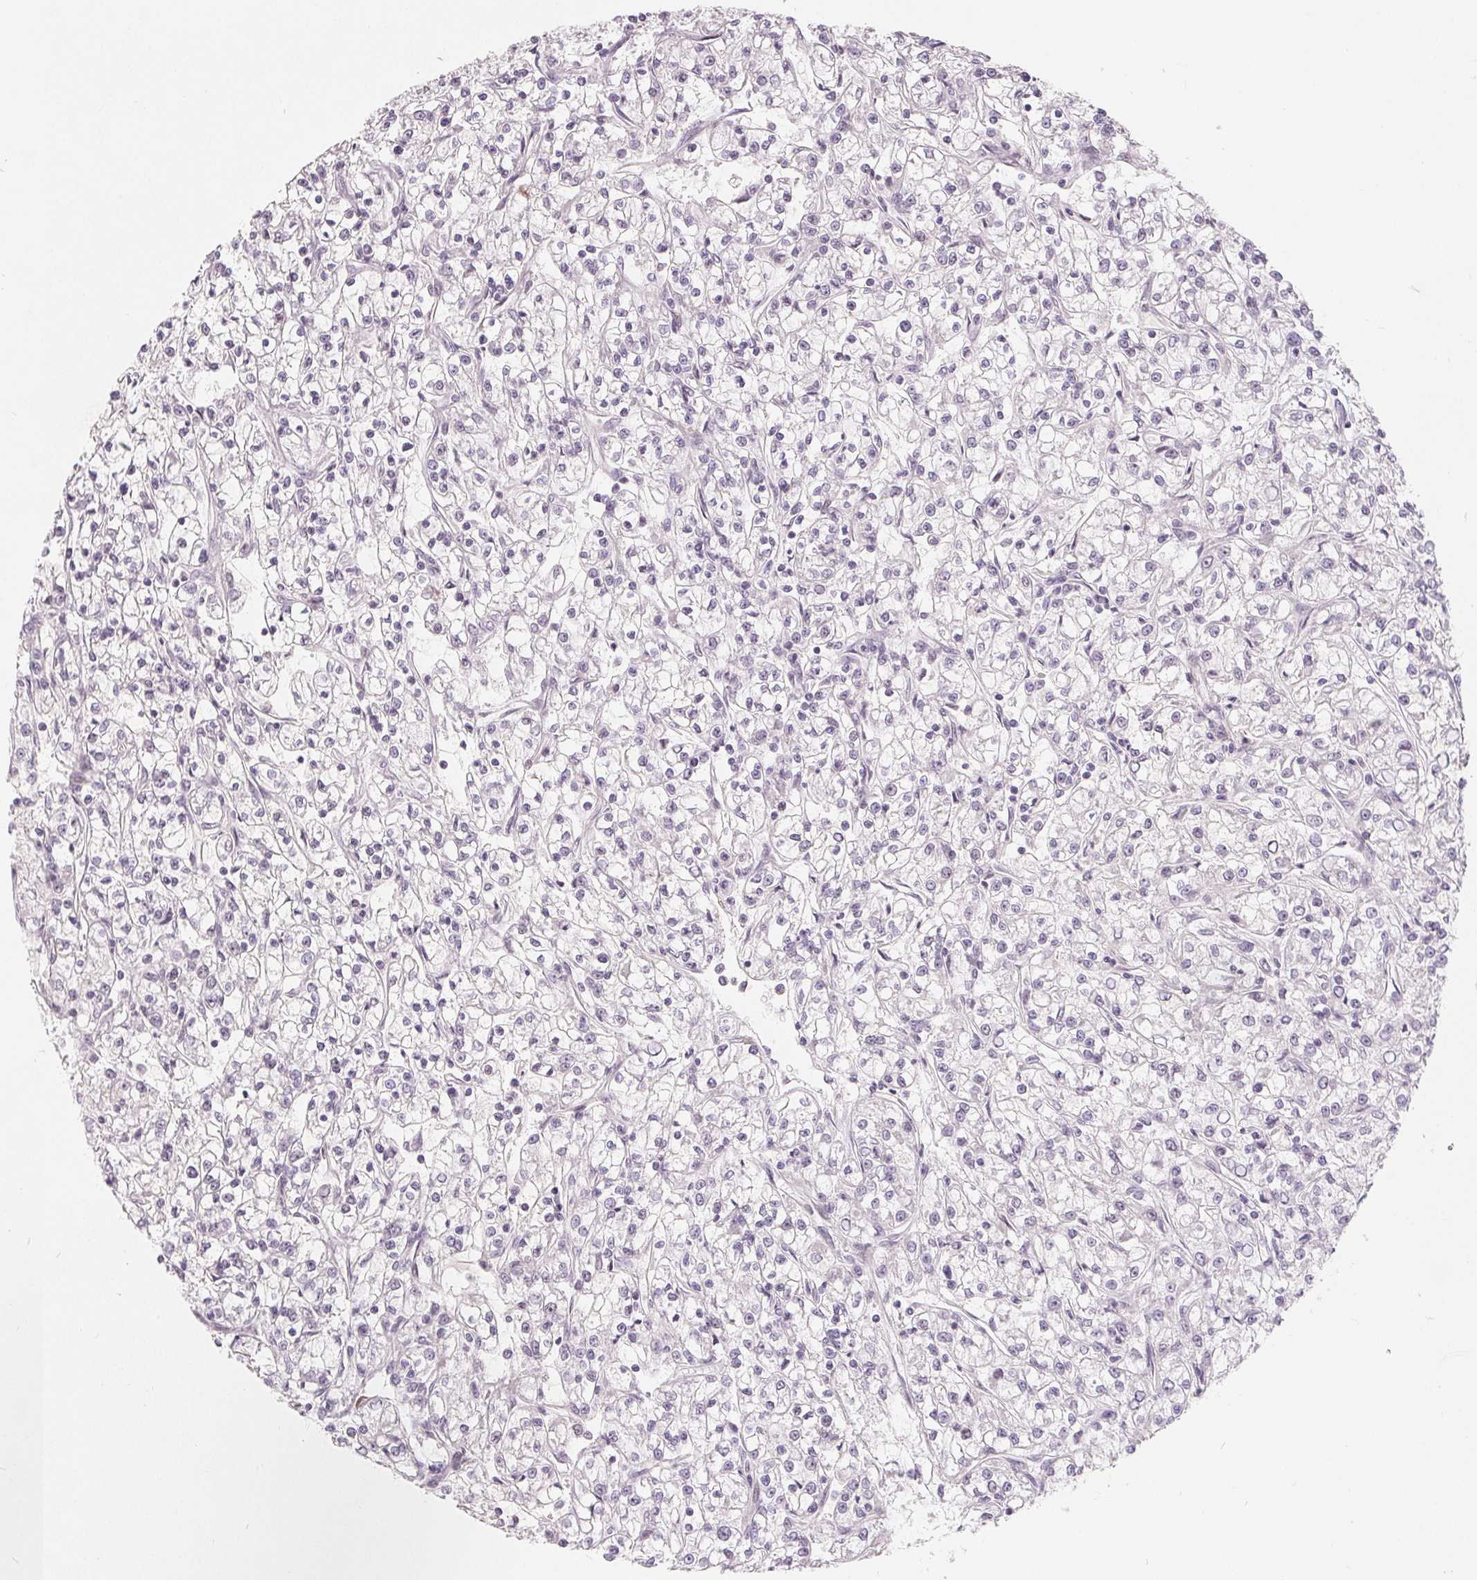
{"staining": {"intensity": "negative", "quantity": "none", "location": "none"}, "tissue": "renal cancer", "cell_type": "Tumor cells", "image_type": "cancer", "snomed": [{"axis": "morphology", "description": "Adenocarcinoma, NOS"}, {"axis": "topography", "description": "Kidney"}], "caption": "IHC photomicrograph of neoplastic tissue: adenocarcinoma (renal) stained with DAB displays no significant protein expression in tumor cells. (DAB (3,3'-diaminobenzidine) immunohistochemistry (IHC), high magnification).", "gene": "NRG2", "patient": {"sex": "female", "age": 59}}